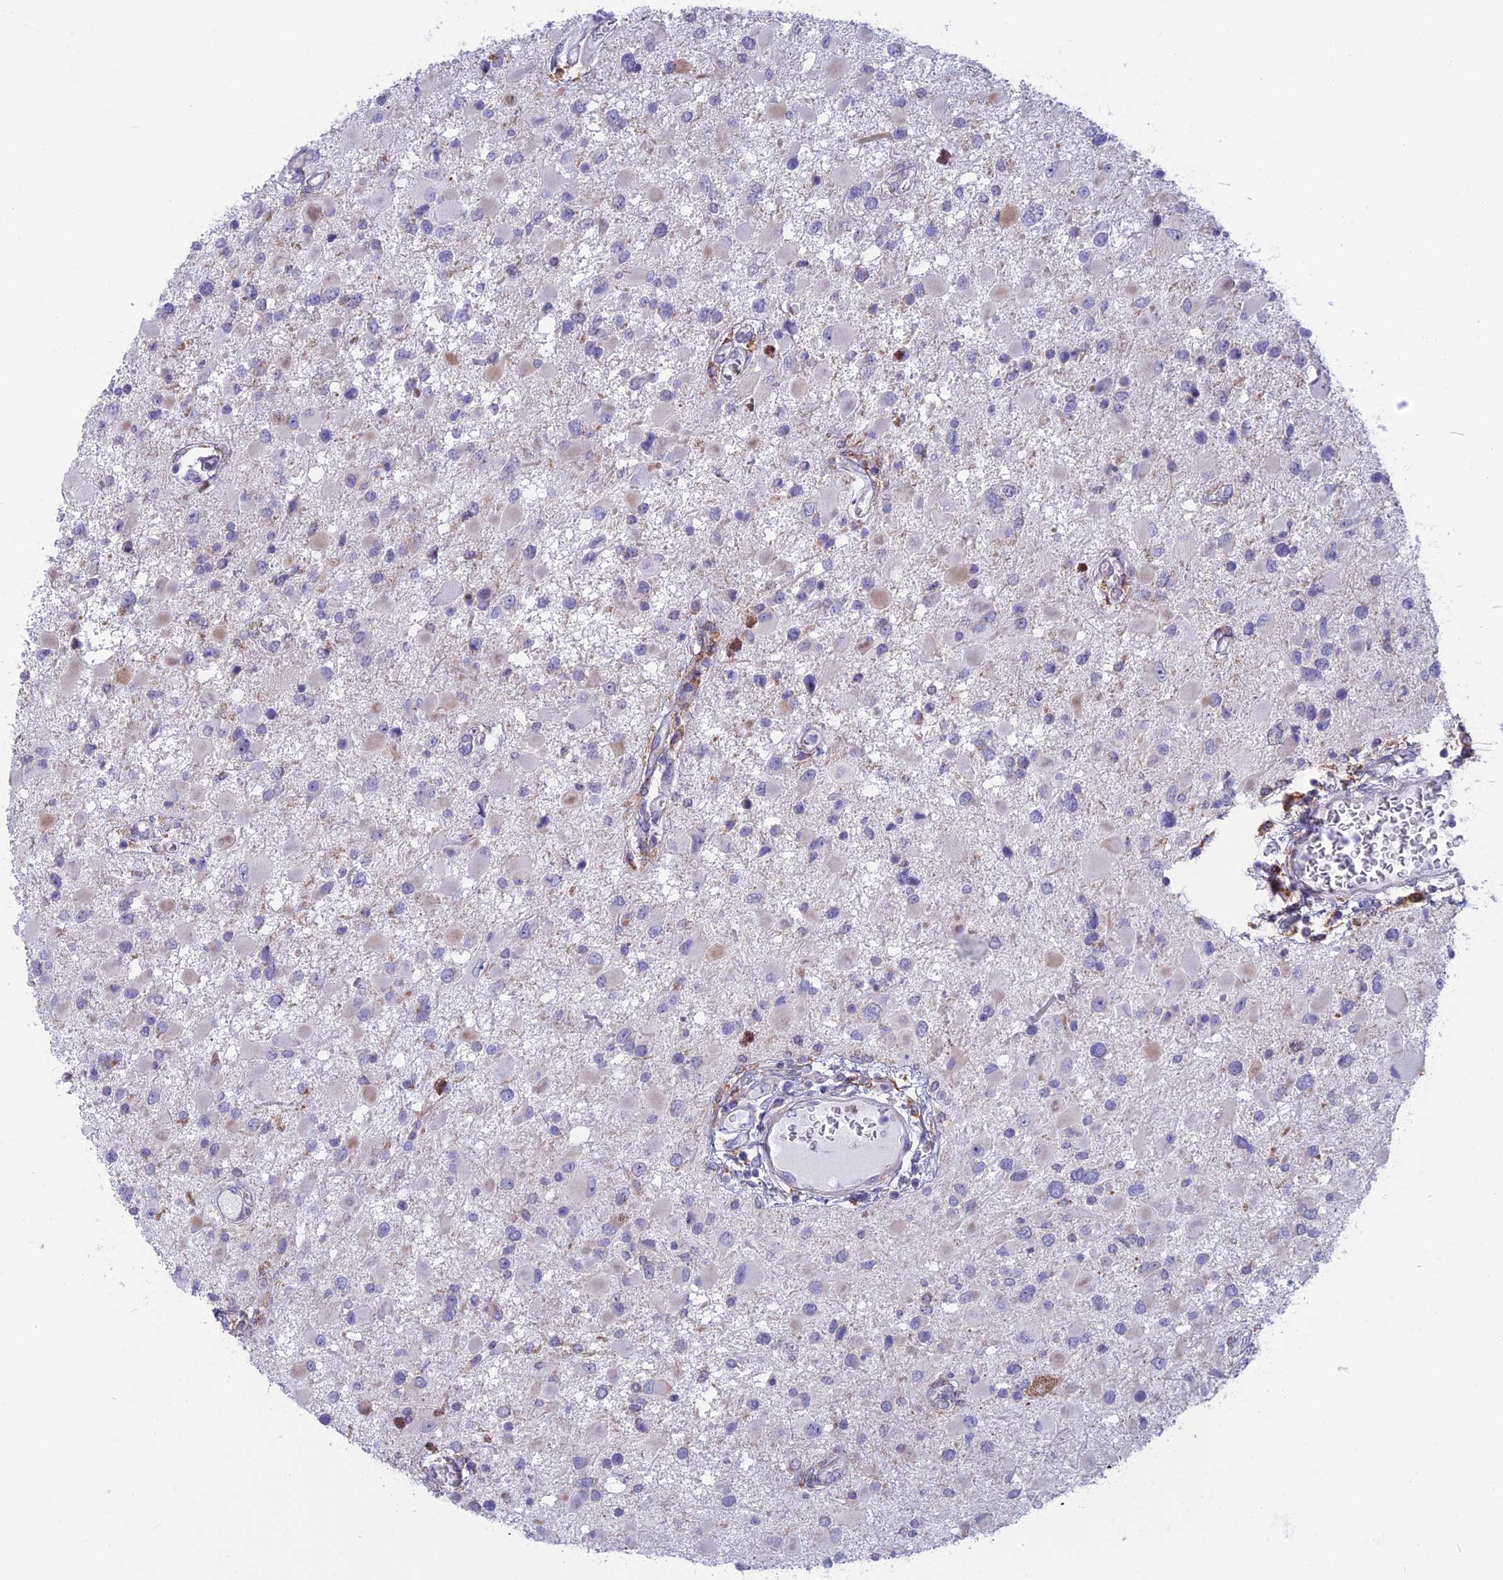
{"staining": {"intensity": "negative", "quantity": "none", "location": "none"}, "tissue": "glioma", "cell_type": "Tumor cells", "image_type": "cancer", "snomed": [{"axis": "morphology", "description": "Glioma, malignant, High grade"}, {"axis": "topography", "description": "Brain"}], "caption": "Immunohistochemistry (IHC) of human glioma exhibits no expression in tumor cells.", "gene": "PLAC9", "patient": {"sex": "male", "age": 53}}